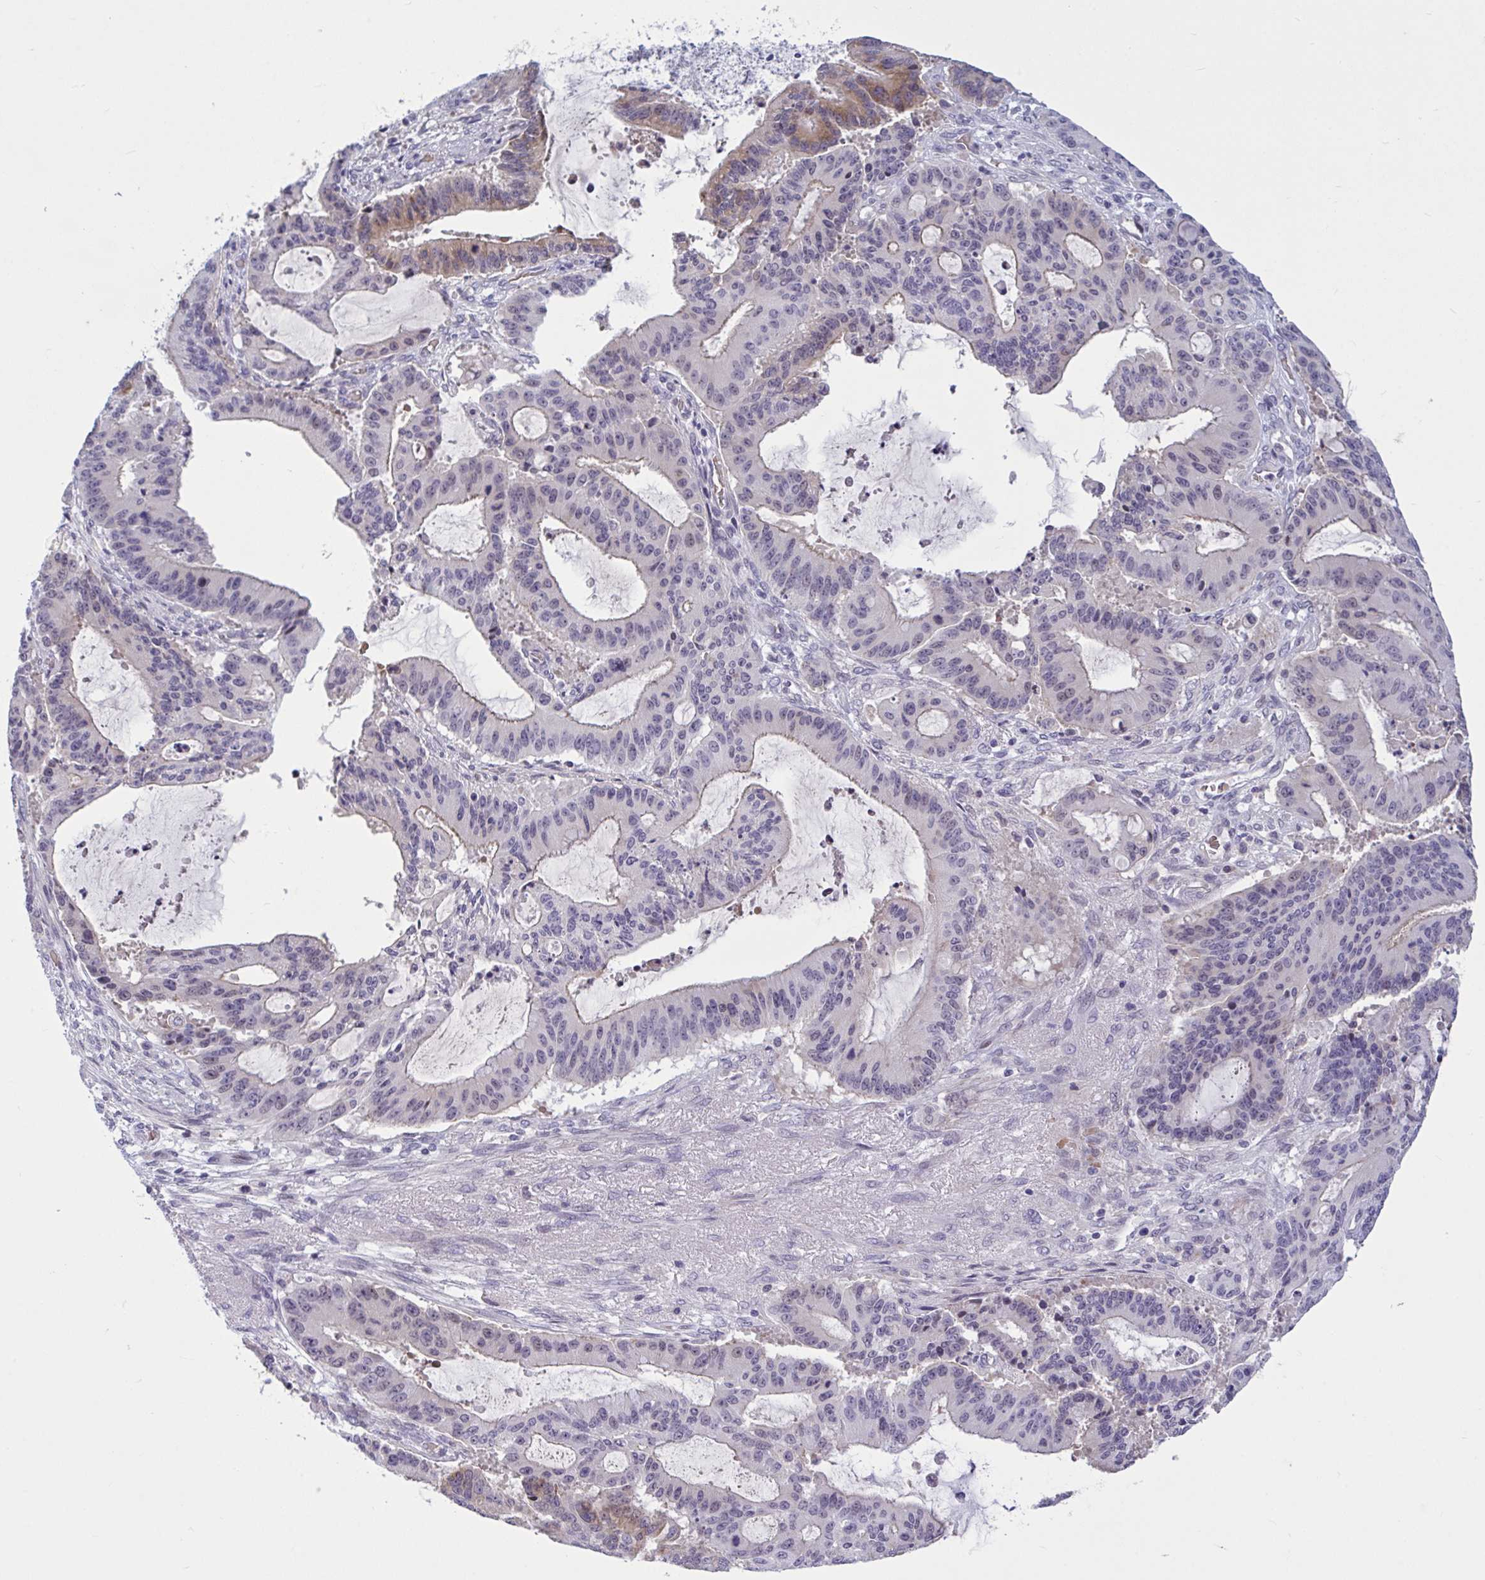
{"staining": {"intensity": "moderate", "quantity": "<25%", "location": "cytoplasmic/membranous"}, "tissue": "liver cancer", "cell_type": "Tumor cells", "image_type": "cancer", "snomed": [{"axis": "morphology", "description": "Normal tissue, NOS"}, {"axis": "morphology", "description": "Cholangiocarcinoma"}, {"axis": "topography", "description": "Liver"}, {"axis": "topography", "description": "Peripheral nerve tissue"}], "caption": "Immunohistochemical staining of human liver cancer demonstrates low levels of moderate cytoplasmic/membranous expression in approximately <25% of tumor cells. Using DAB (brown) and hematoxylin (blue) stains, captured at high magnification using brightfield microscopy.", "gene": "CNGB3", "patient": {"sex": "female", "age": 73}}